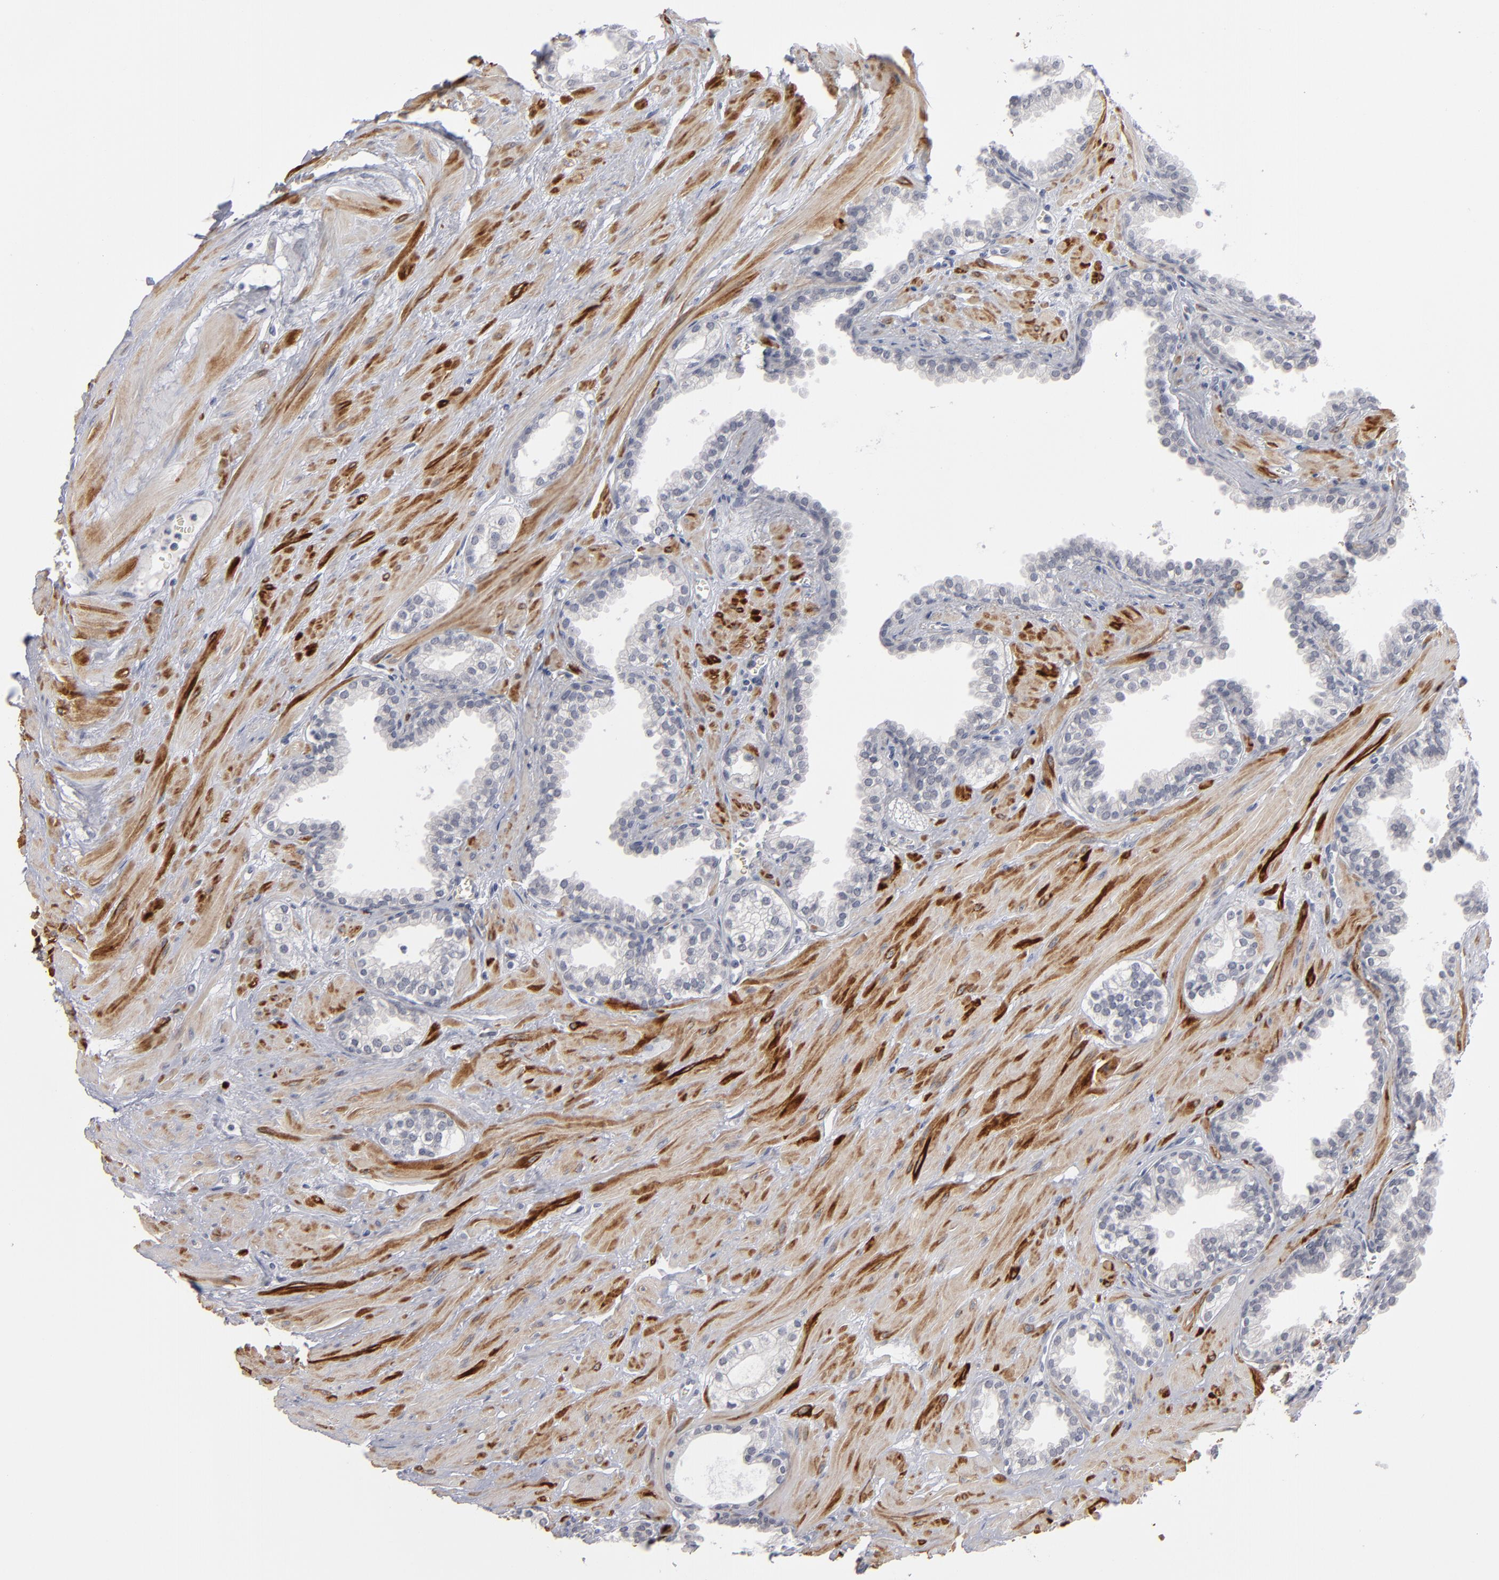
{"staining": {"intensity": "negative", "quantity": "none", "location": "none"}, "tissue": "prostate", "cell_type": "Glandular cells", "image_type": "normal", "snomed": [{"axis": "morphology", "description": "Normal tissue, NOS"}, {"axis": "topography", "description": "Prostate"}], "caption": "The histopathology image shows no significant staining in glandular cells of prostate.", "gene": "KIAA1210", "patient": {"sex": "male", "age": 64}}